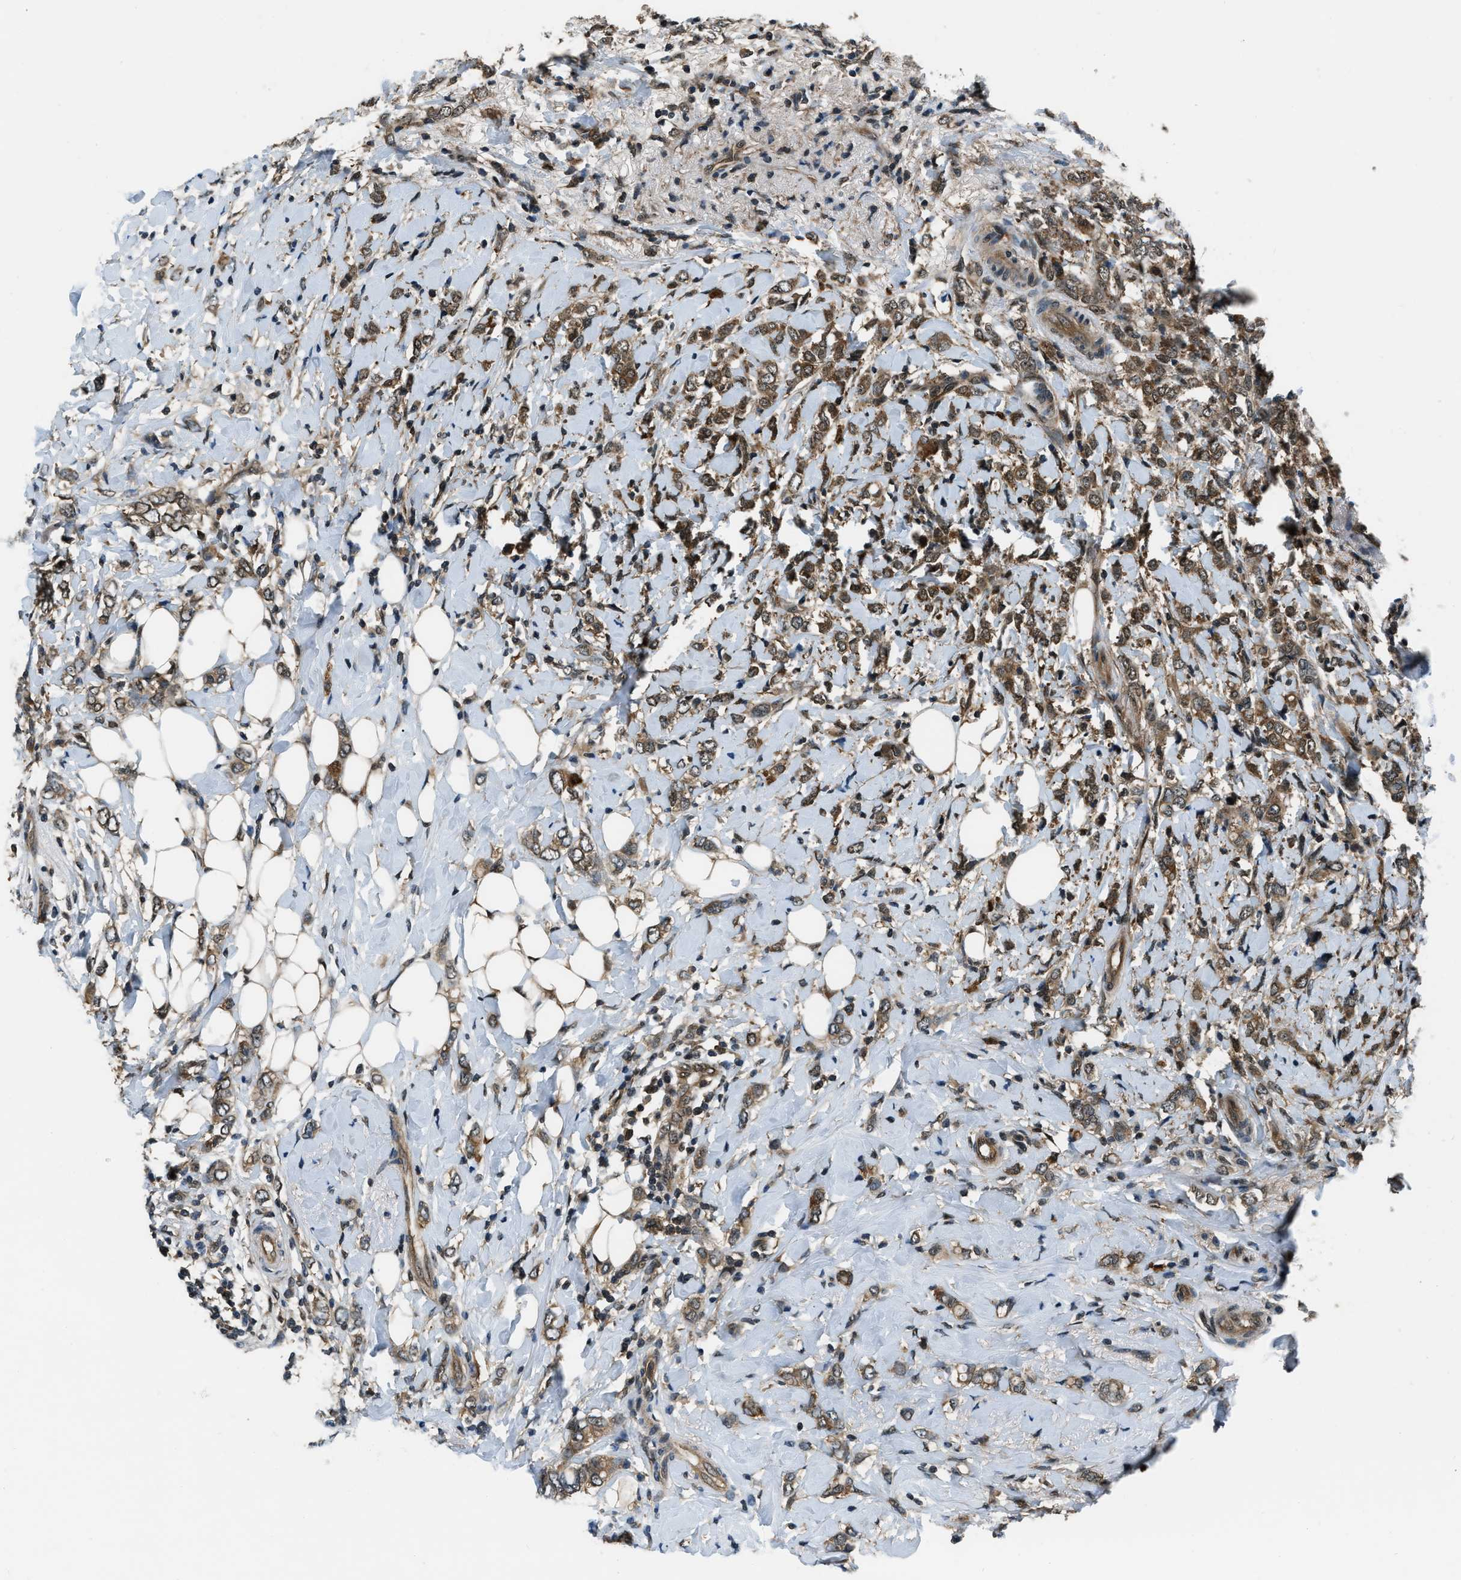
{"staining": {"intensity": "moderate", "quantity": ">75%", "location": "cytoplasmic/membranous,nuclear"}, "tissue": "breast cancer", "cell_type": "Tumor cells", "image_type": "cancer", "snomed": [{"axis": "morphology", "description": "Normal tissue, NOS"}, {"axis": "morphology", "description": "Lobular carcinoma"}, {"axis": "topography", "description": "Breast"}], "caption": "Moderate cytoplasmic/membranous and nuclear protein positivity is appreciated in about >75% of tumor cells in breast lobular carcinoma.", "gene": "NUDCD3", "patient": {"sex": "female", "age": 47}}